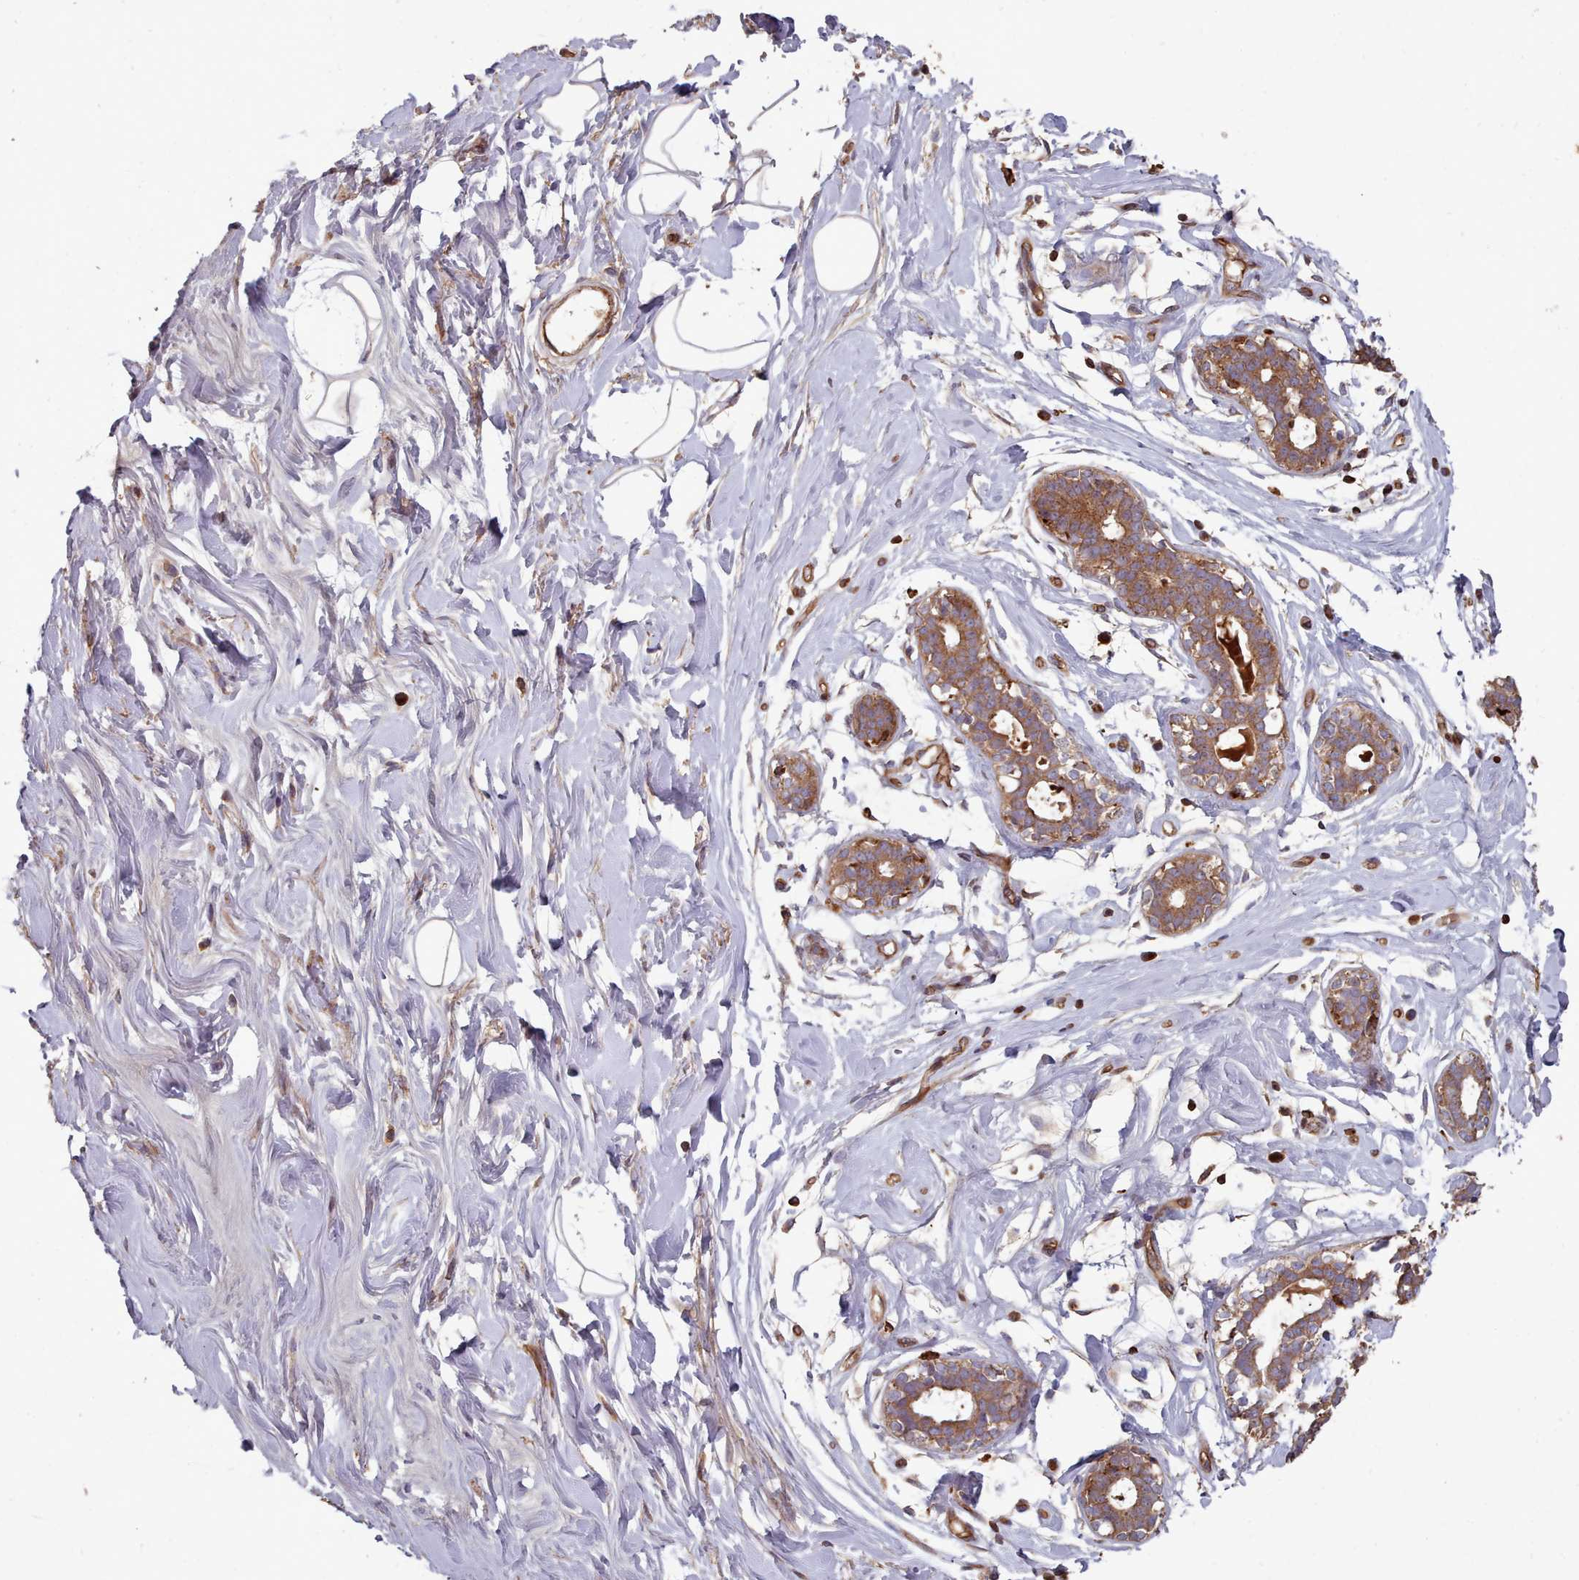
{"staining": {"intensity": "weak", "quantity": "25%-75%", "location": "cytoplasmic/membranous"}, "tissue": "adipose tissue", "cell_type": "Adipocytes", "image_type": "normal", "snomed": [{"axis": "morphology", "description": "Normal tissue, NOS"}, {"axis": "topography", "description": "Breast"}], "caption": "Human adipose tissue stained for a protein (brown) demonstrates weak cytoplasmic/membranous positive staining in approximately 25%-75% of adipocytes.", "gene": "THSD7B", "patient": {"sex": "female", "age": 26}}